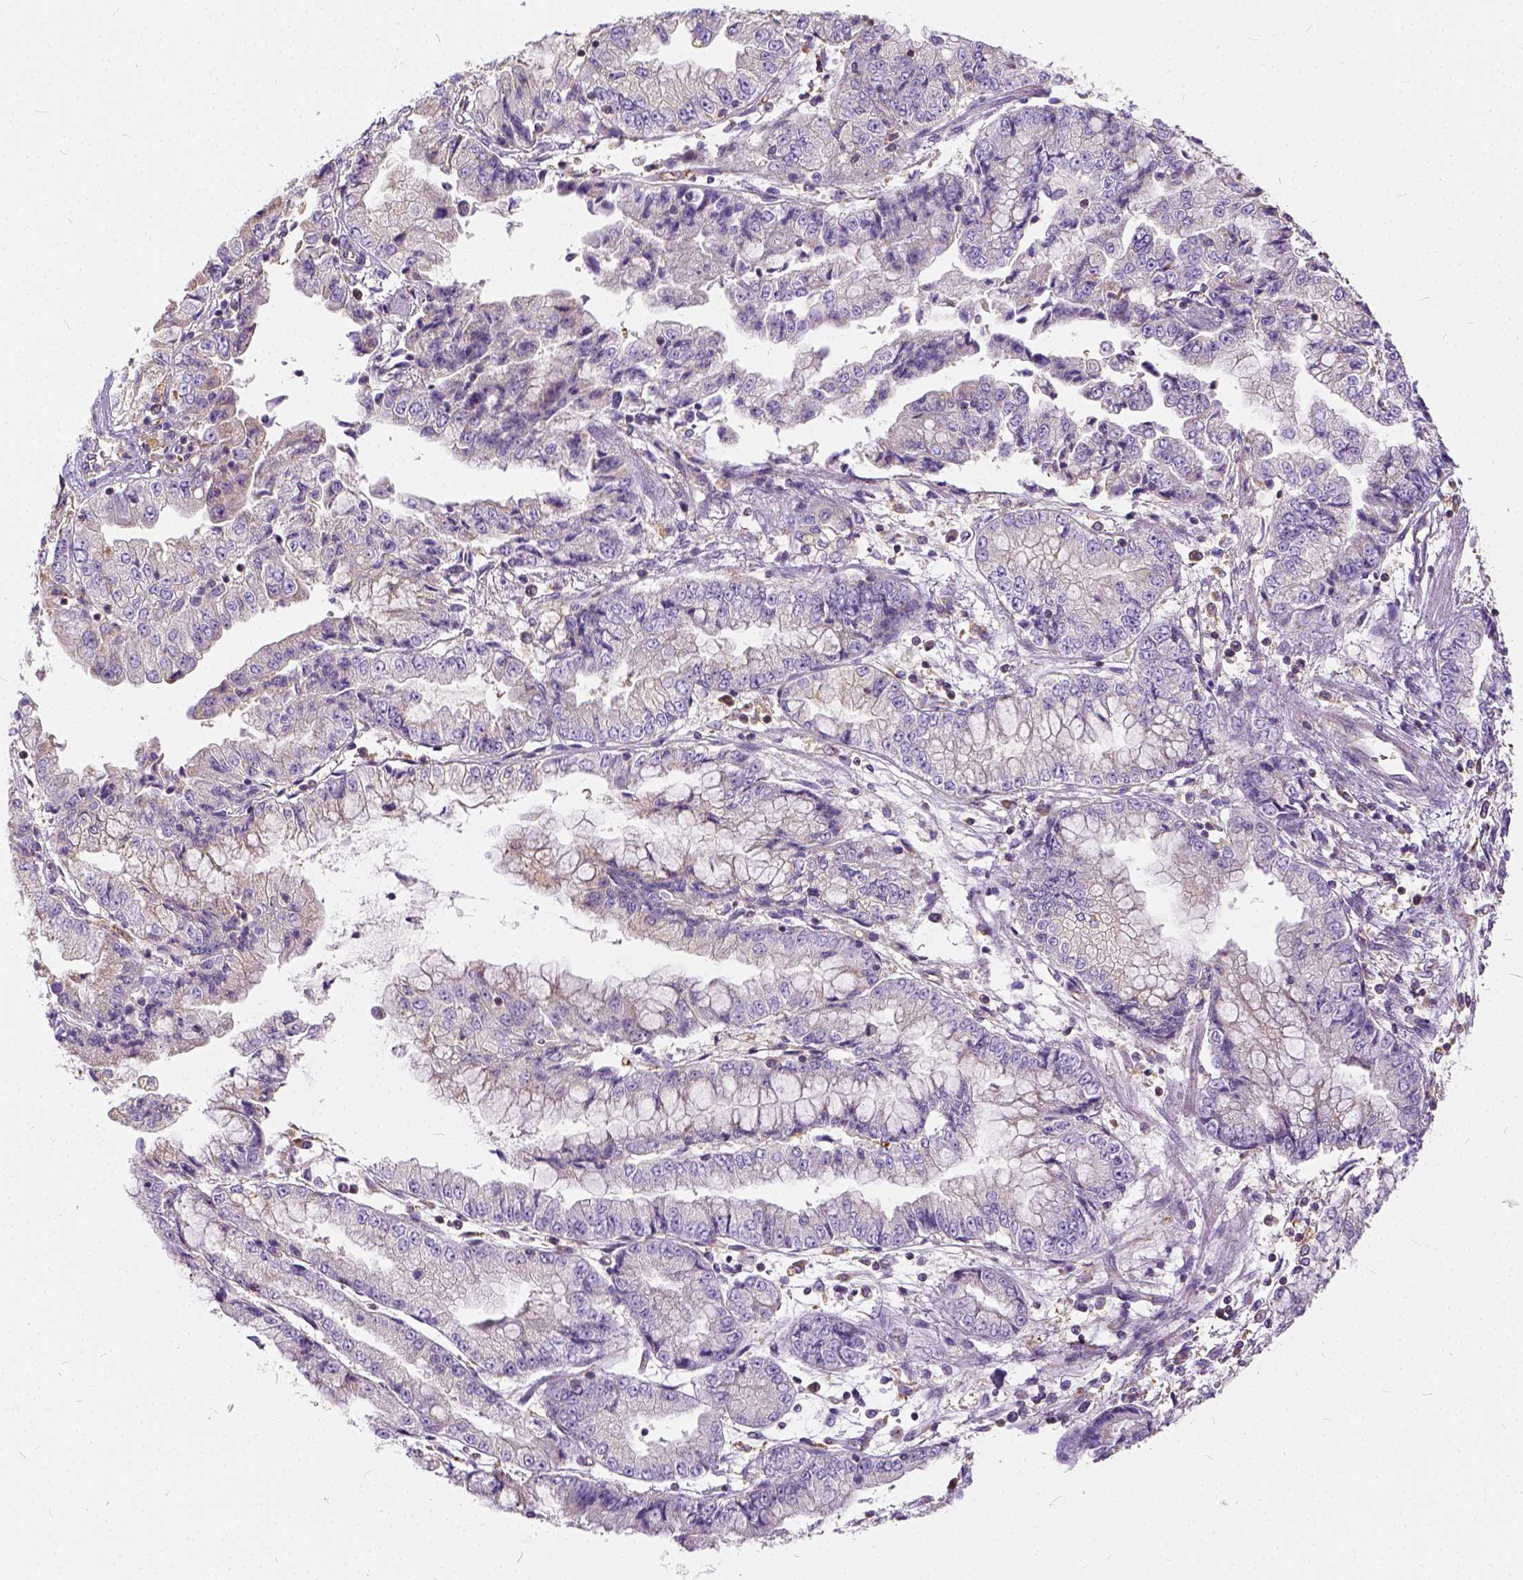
{"staining": {"intensity": "negative", "quantity": "none", "location": "none"}, "tissue": "stomach cancer", "cell_type": "Tumor cells", "image_type": "cancer", "snomed": [{"axis": "morphology", "description": "Adenocarcinoma, NOS"}, {"axis": "topography", "description": "Stomach, upper"}], "caption": "Histopathology image shows no significant protein staining in tumor cells of adenocarcinoma (stomach). (Brightfield microscopy of DAB (3,3'-diaminobenzidine) immunohistochemistry (IHC) at high magnification).", "gene": "CADM4", "patient": {"sex": "female", "age": 74}}